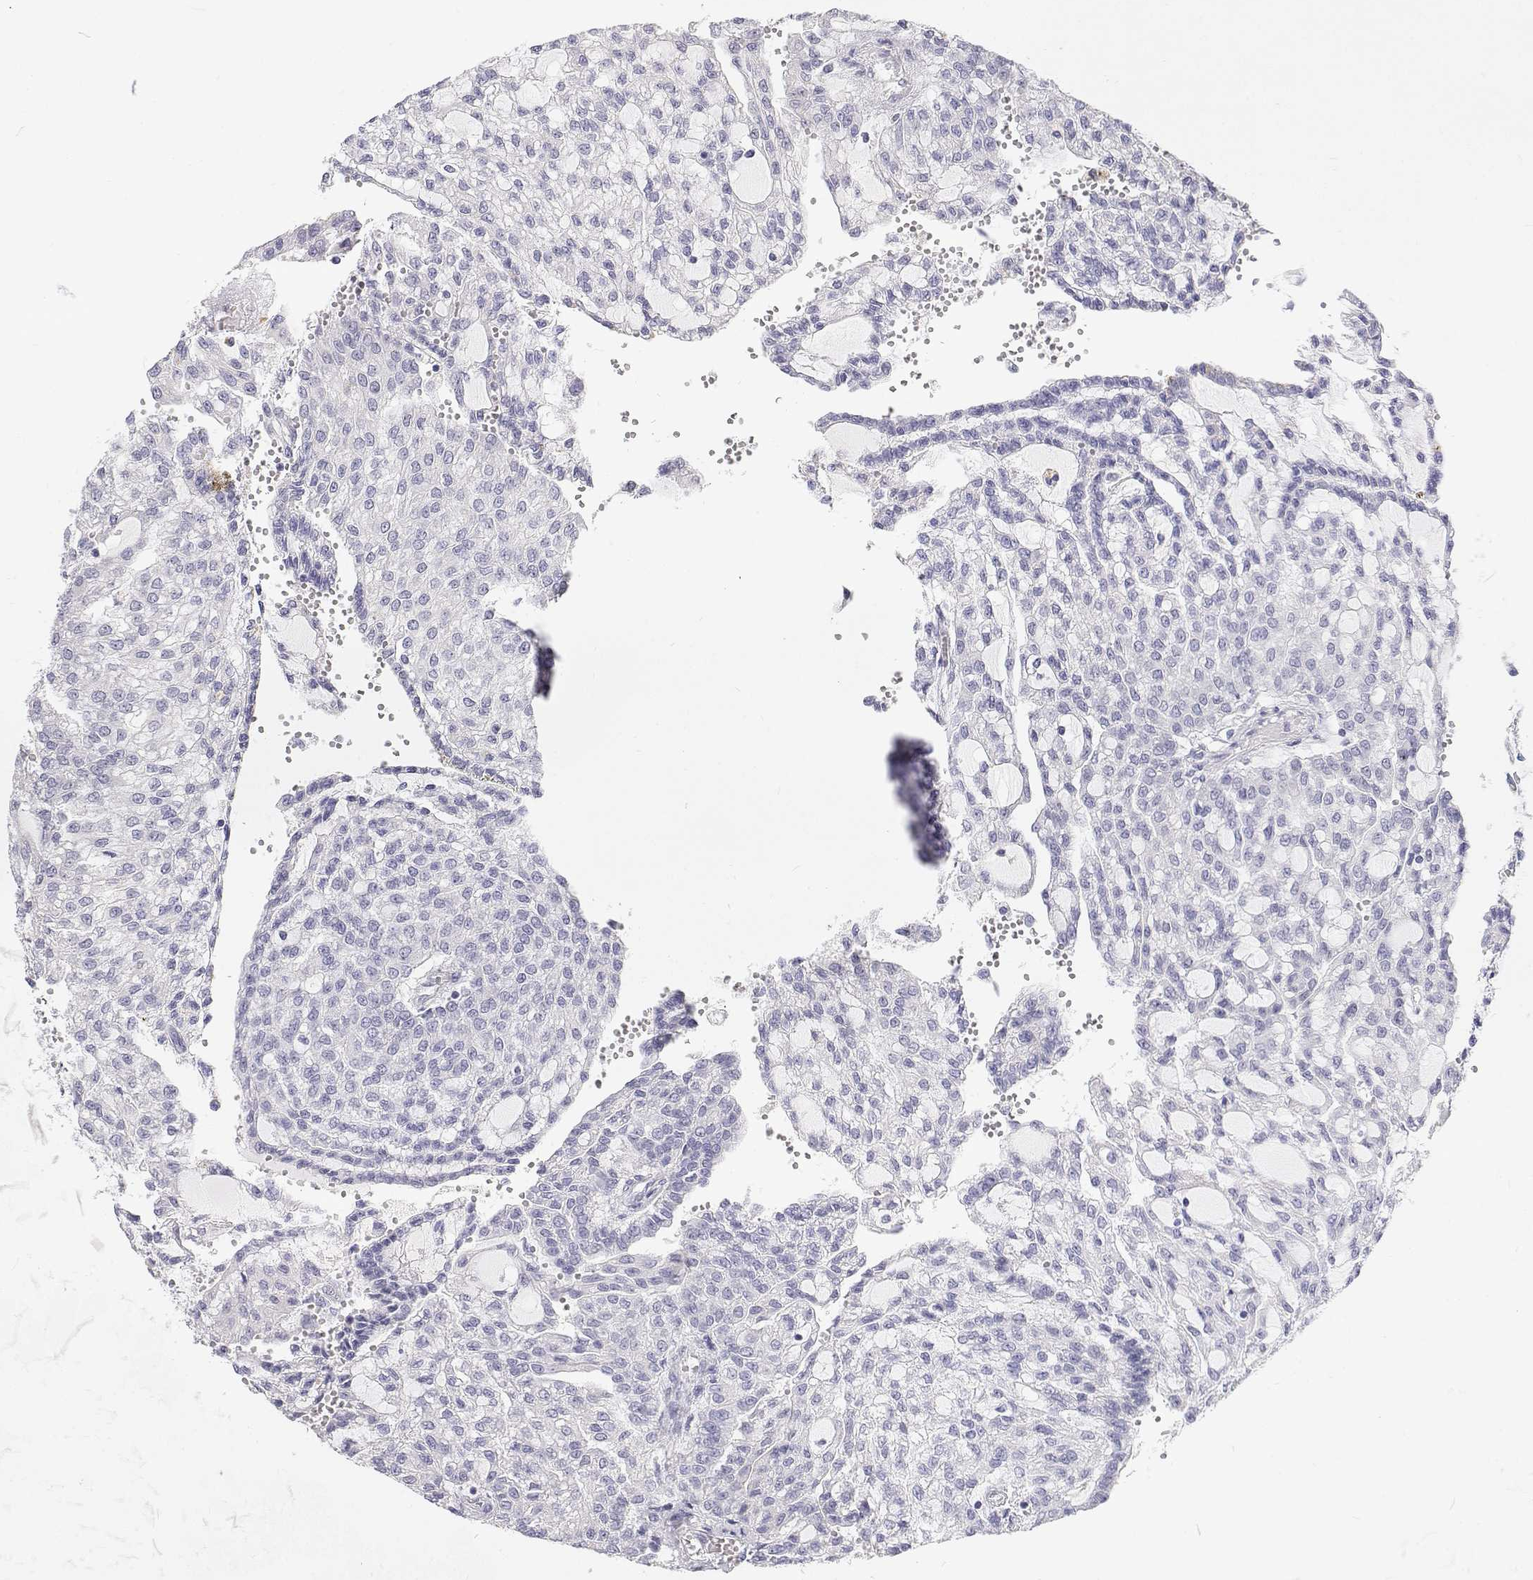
{"staining": {"intensity": "negative", "quantity": "none", "location": "none"}, "tissue": "renal cancer", "cell_type": "Tumor cells", "image_type": "cancer", "snomed": [{"axis": "morphology", "description": "Adenocarcinoma, NOS"}, {"axis": "topography", "description": "Kidney"}], "caption": "DAB (3,3'-diaminobenzidine) immunohistochemical staining of renal cancer (adenocarcinoma) demonstrates no significant staining in tumor cells. (DAB (3,3'-diaminobenzidine) immunohistochemistry, high magnification).", "gene": "NCR2", "patient": {"sex": "male", "age": 63}}